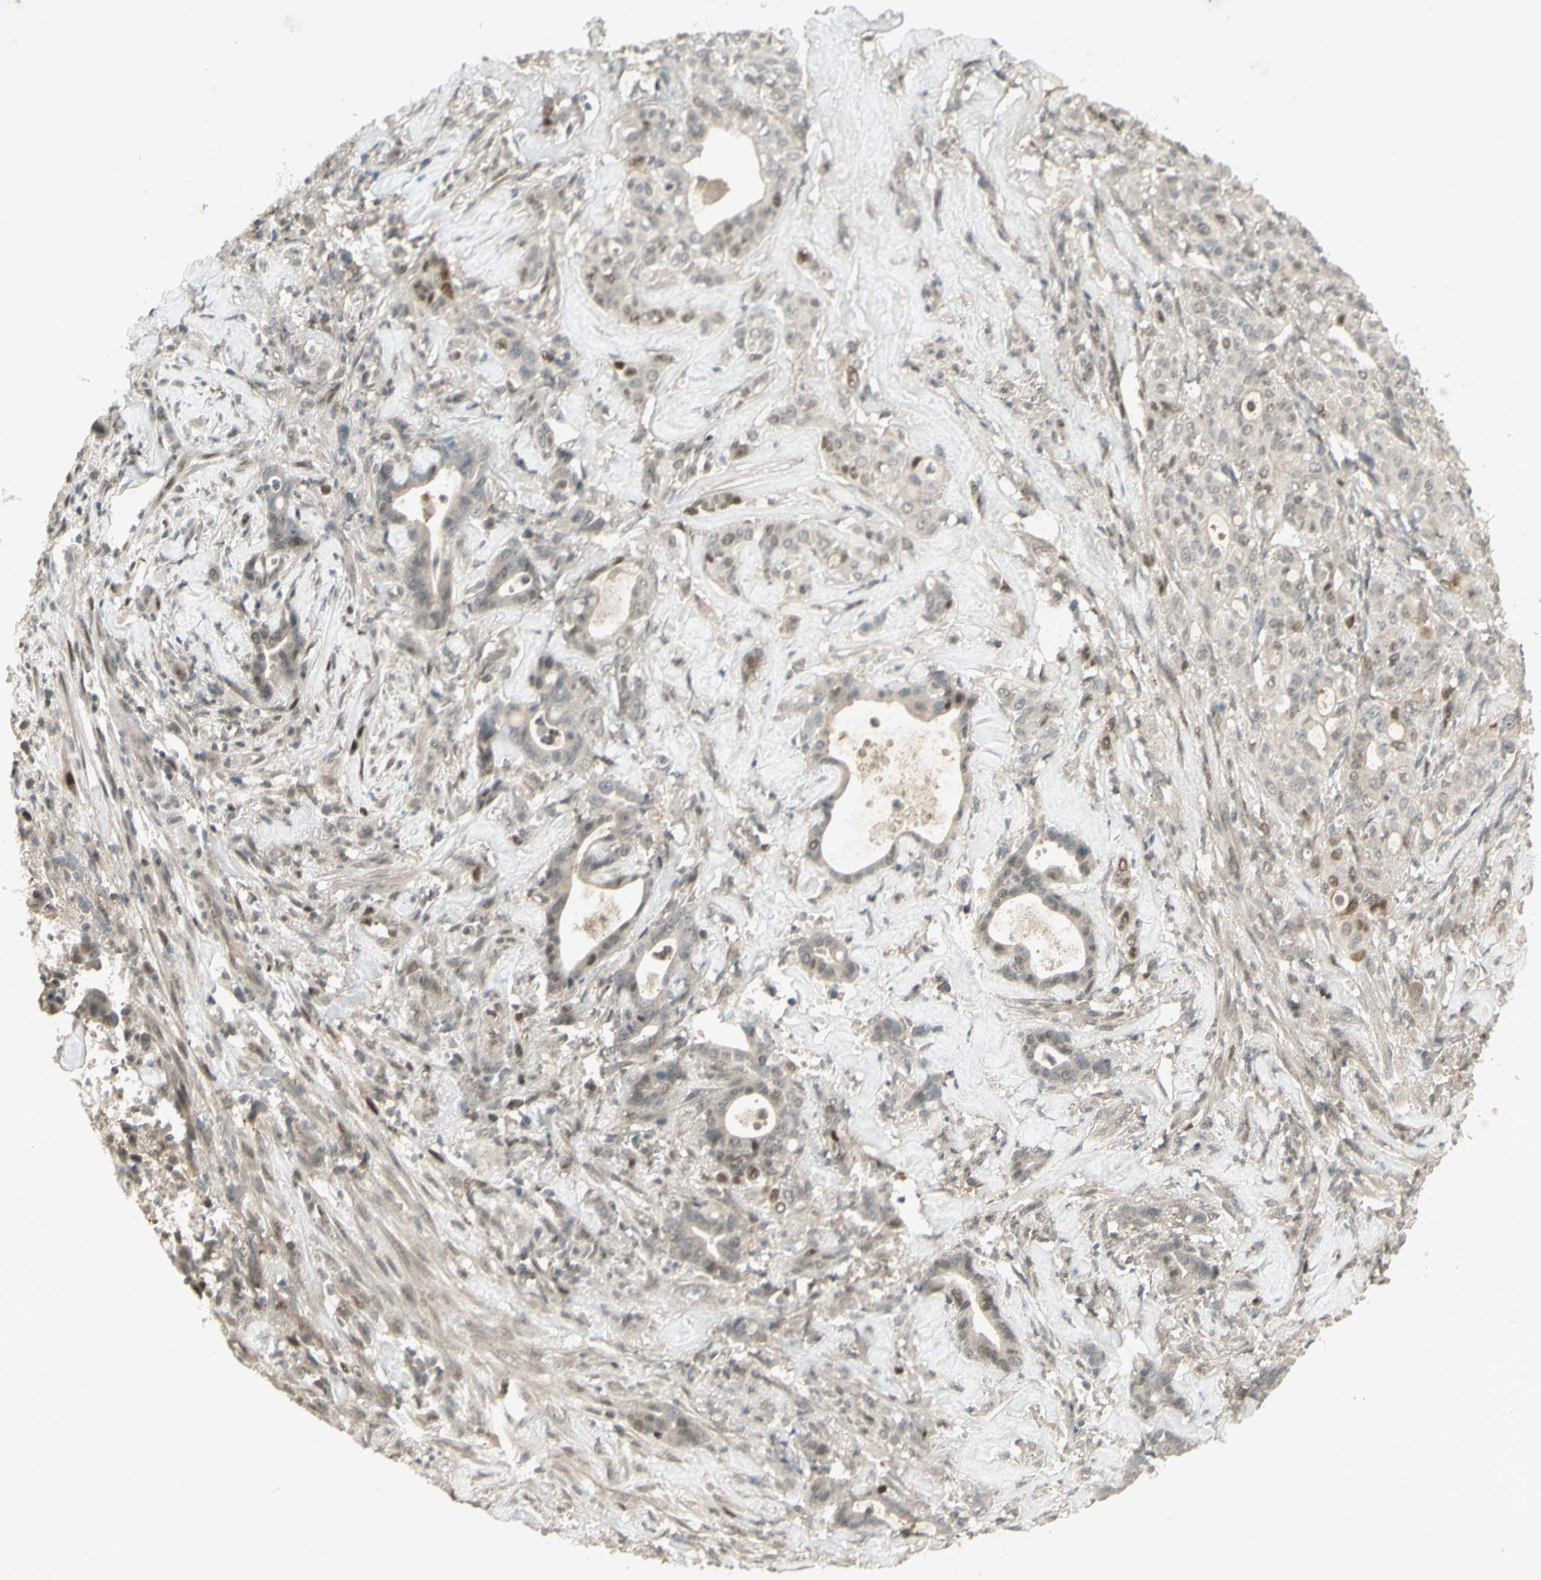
{"staining": {"intensity": "weak", "quantity": "25%-75%", "location": "cytoplasmic/membranous,nuclear"}, "tissue": "liver cancer", "cell_type": "Tumor cells", "image_type": "cancer", "snomed": [{"axis": "morphology", "description": "Cholangiocarcinoma"}, {"axis": "topography", "description": "Liver"}], "caption": "This is a micrograph of IHC staining of liver cancer, which shows weak positivity in the cytoplasmic/membranous and nuclear of tumor cells.", "gene": "MSH6", "patient": {"sex": "female", "age": 67}}